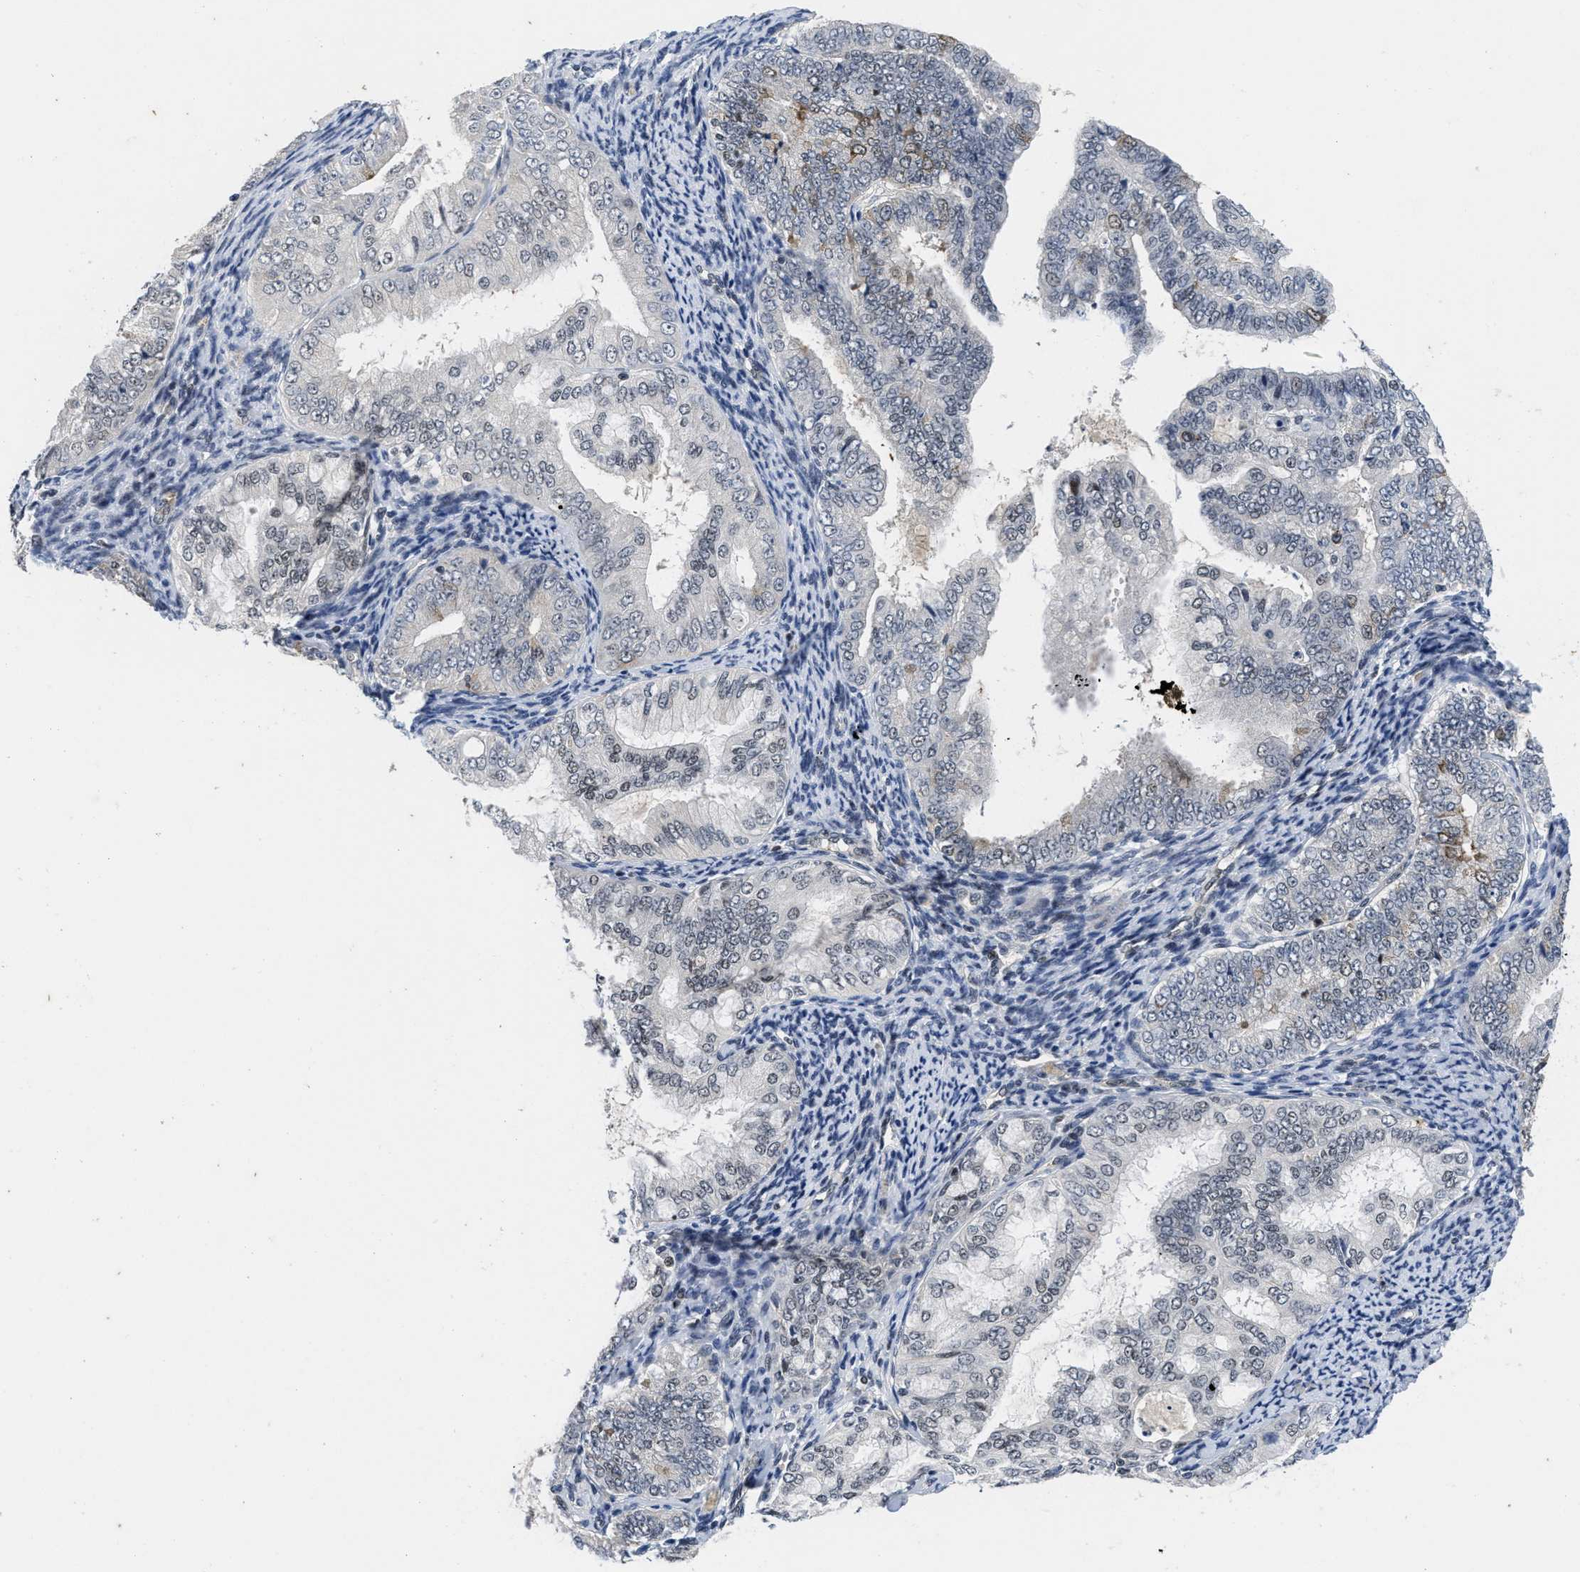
{"staining": {"intensity": "moderate", "quantity": "<25%", "location": "cytoplasmic/membranous,nuclear"}, "tissue": "endometrial cancer", "cell_type": "Tumor cells", "image_type": "cancer", "snomed": [{"axis": "morphology", "description": "Adenocarcinoma, NOS"}, {"axis": "topography", "description": "Endometrium"}], "caption": "Immunohistochemical staining of endometrial adenocarcinoma exhibits low levels of moderate cytoplasmic/membranous and nuclear protein positivity in approximately <25% of tumor cells.", "gene": "HIF1A", "patient": {"sex": "female", "age": 63}}